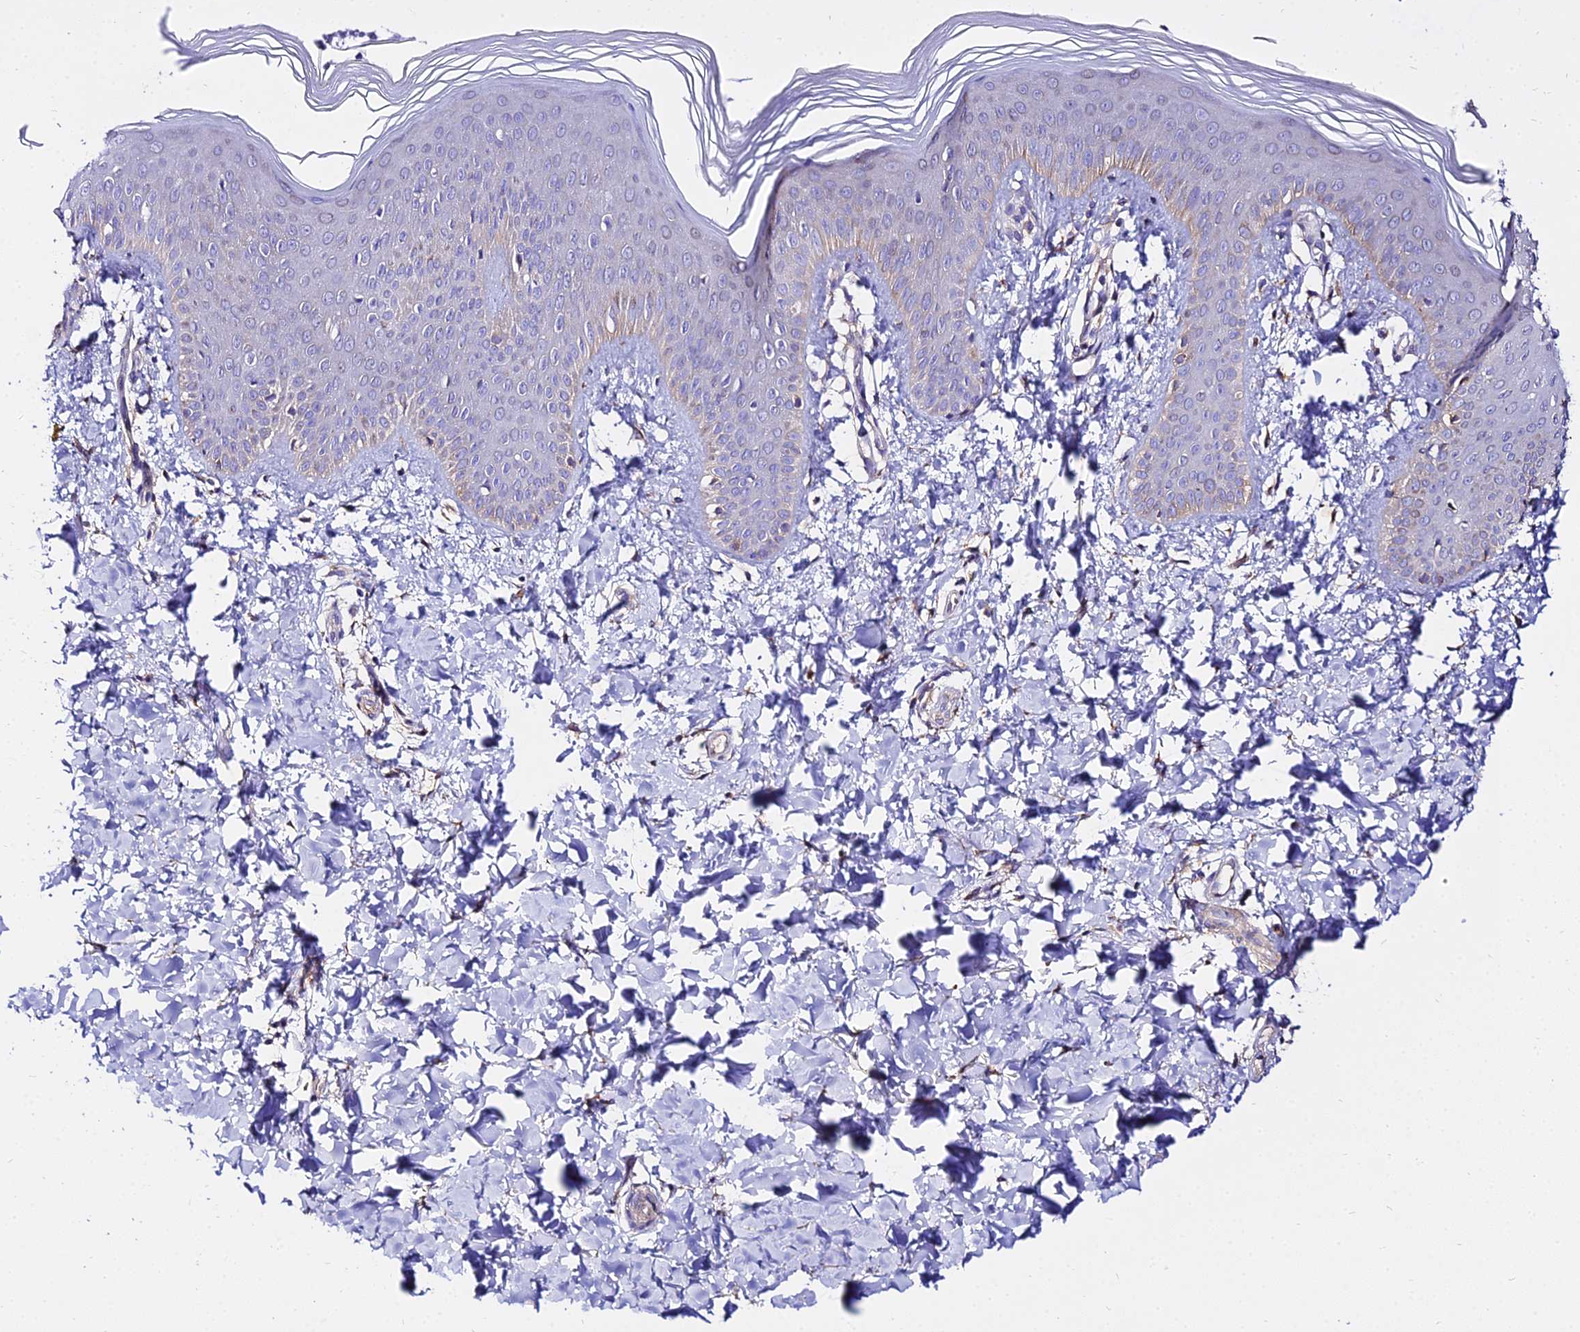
{"staining": {"intensity": "moderate", "quantity": "<25%", "location": "cytoplasmic/membranous"}, "tissue": "skin", "cell_type": "Epidermal cells", "image_type": "normal", "snomed": [{"axis": "morphology", "description": "Normal tissue, NOS"}, {"axis": "morphology", "description": "Inflammation, NOS"}, {"axis": "topography", "description": "Soft tissue"}, {"axis": "topography", "description": "Anal"}], "caption": "An image of skin stained for a protein demonstrates moderate cytoplasmic/membranous brown staining in epidermal cells. Ihc stains the protein of interest in brown and the nuclei are stained blue.", "gene": "TUBA1A", "patient": {"sex": "female", "age": 15}}